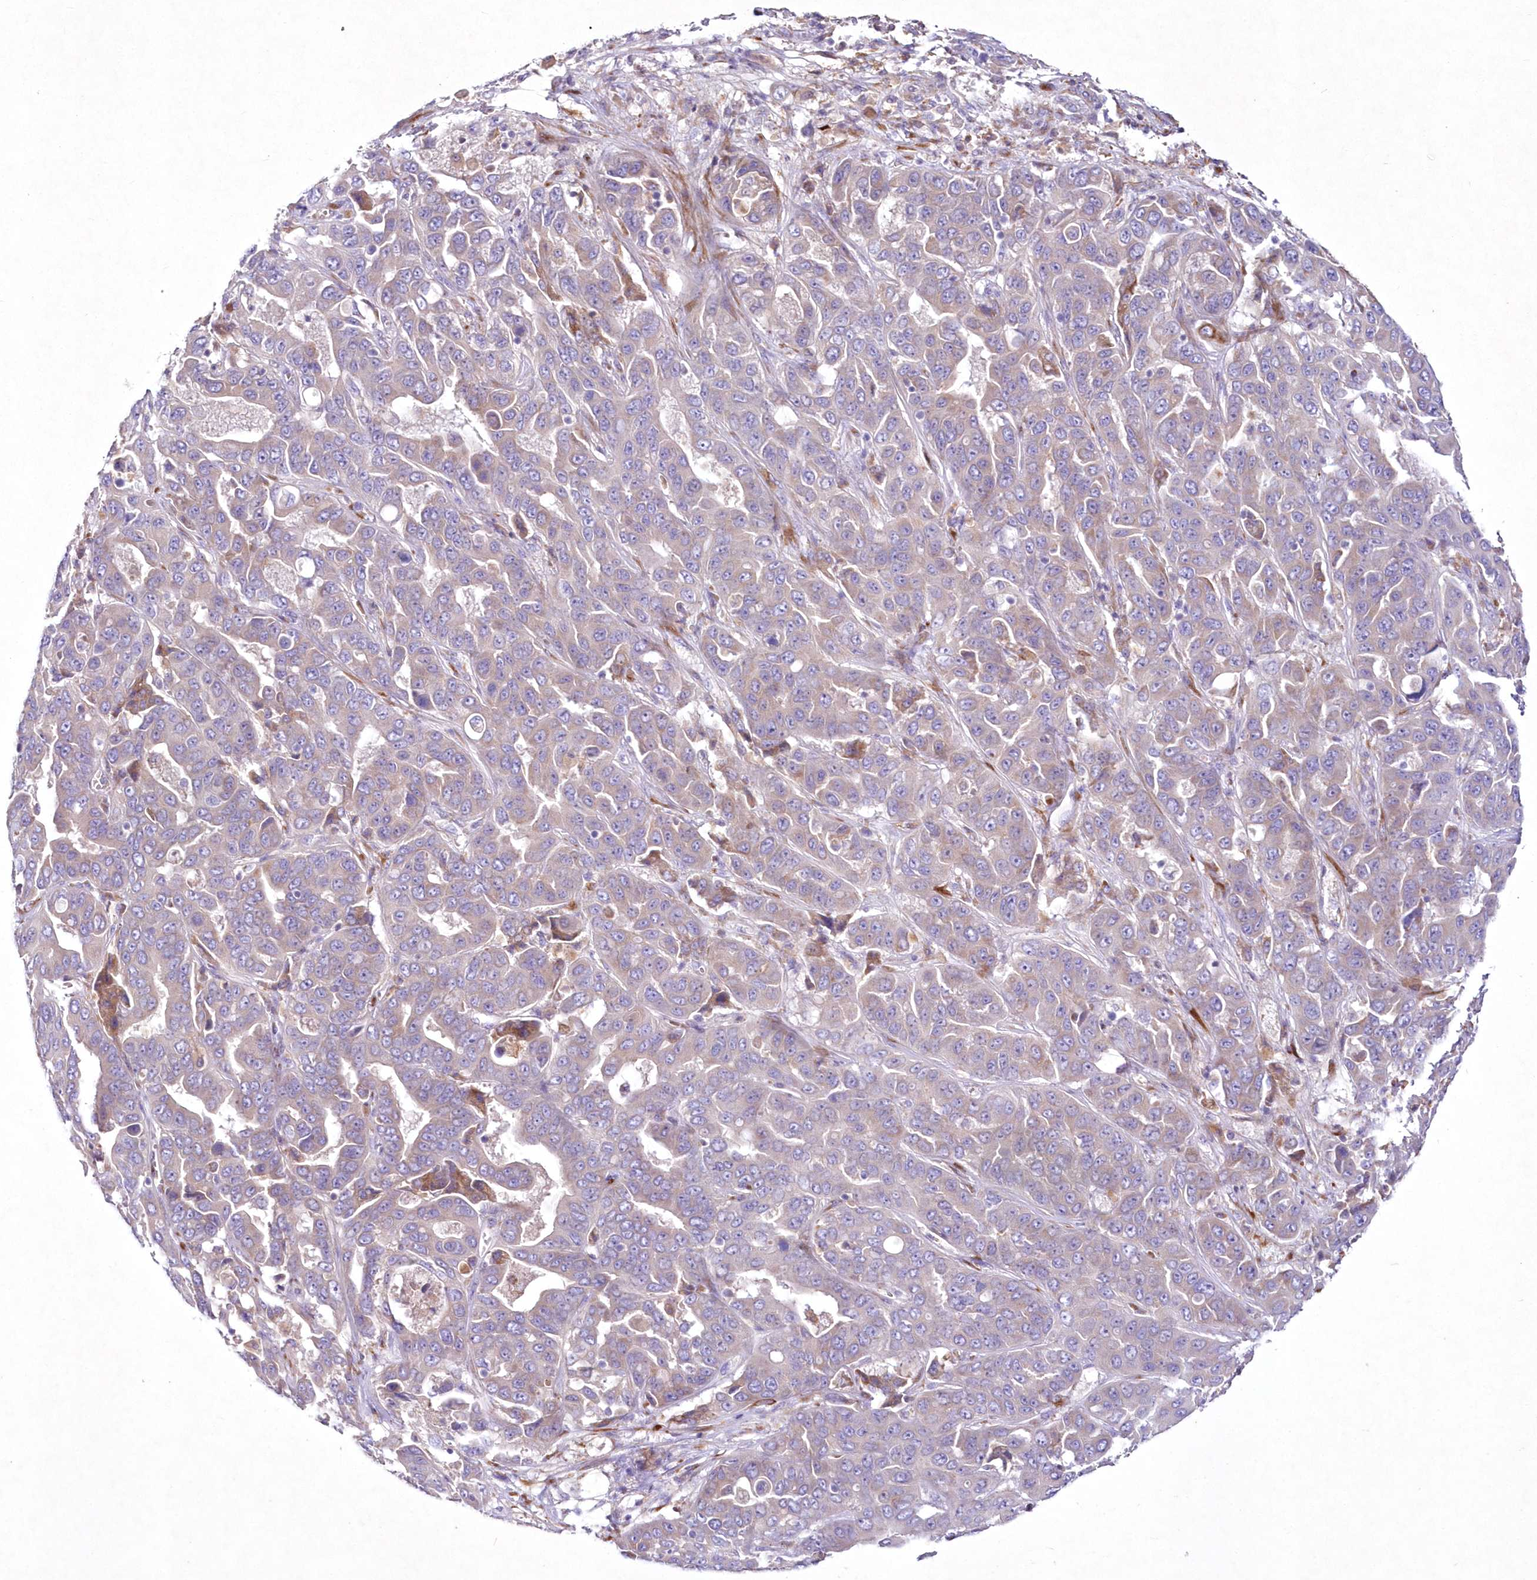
{"staining": {"intensity": "negative", "quantity": "none", "location": "none"}, "tissue": "liver cancer", "cell_type": "Tumor cells", "image_type": "cancer", "snomed": [{"axis": "morphology", "description": "Cholangiocarcinoma"}, {"axis": "topography", "description": "Liver"}], "caption": "IHC of liver cancer reveals no positivity in tumor cells.", "gene": "ARFGEF3", "patient": {"sex": "female", "age": 52}}